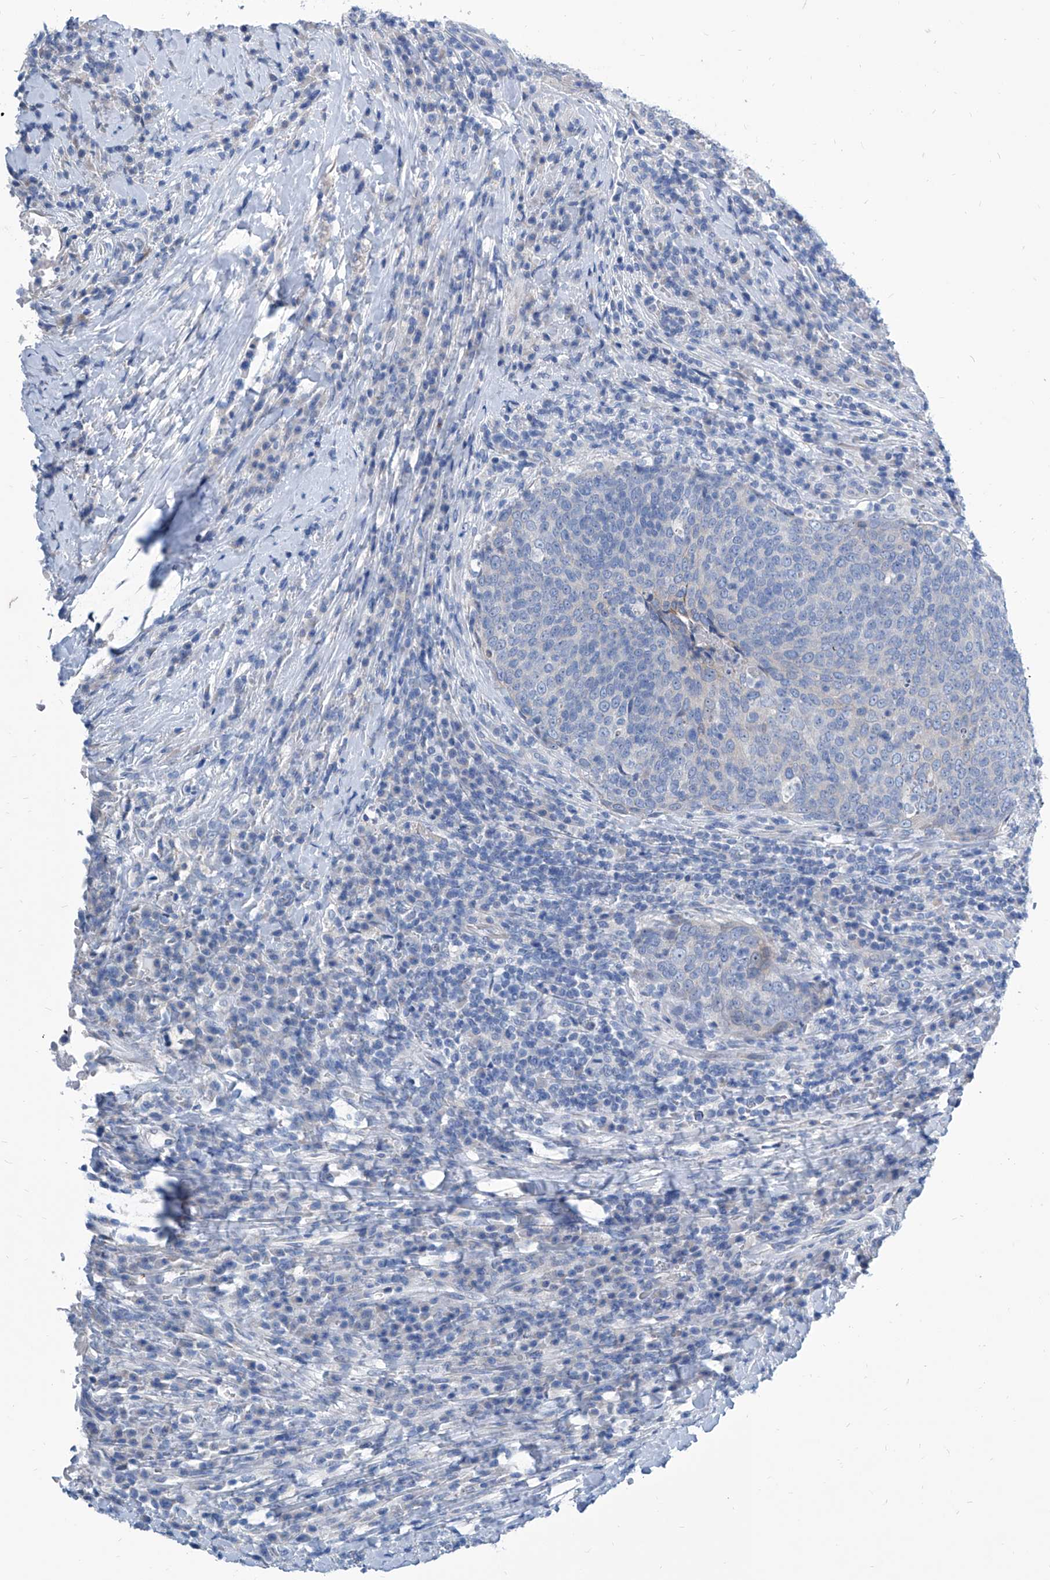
{"staining": {"intensity": "negative", "quantity": "none", "location": "none"}, "tissue": "head and neck cancer", "cell_type": "Tumor cells", "image_type": "cancer", "snomed": [{"axis": "morphology", "description": "Squamous cell carcinoma, NOS"}, {"axis": "morphology", "description": "Squamous cell carcinoma, metastatic, NOS"}, {"axis": "topography", "description": "Lymph node"}, {"axis": "topography", "description": "Head-Neck"}], "caption": "Micrograph shows no significant protein staining in tumor cells of head and neck cancer (metastatic squamous cell carcinoma).", "gene": "ZNF519", "patient": {"sex": "male", "age": 62}}